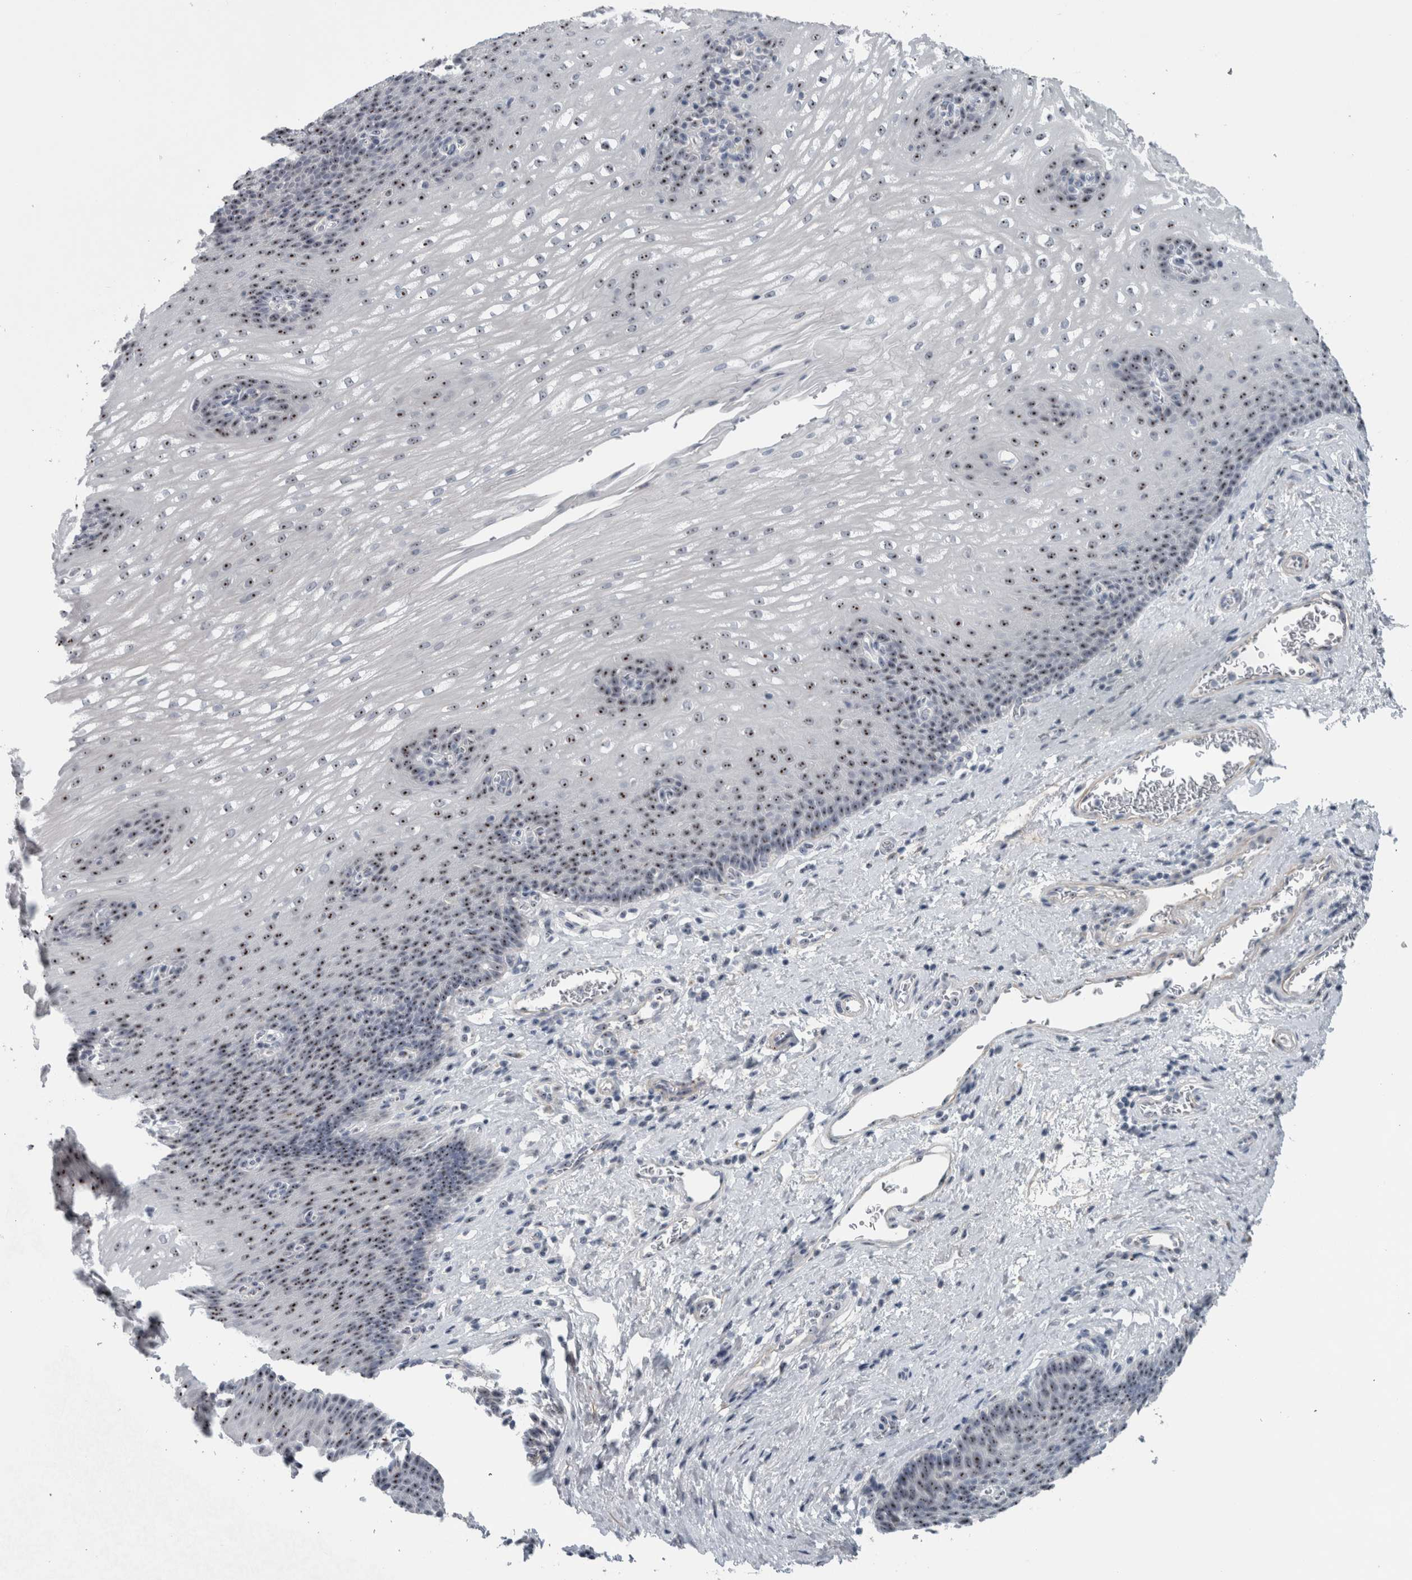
{"staining": {"intensity": "moderate", "quantity": "25%-75%", "location": "nuclear"}, "tissue": "esophagus", "cell_type": "Squamous epithelial cells", "image_type": "normal", "snomed": [{"axis": "morphology", "description": "Normal tissue, NOS"}, {"axis": "topography", "description": "Esophagus"}], "caption": "Immunohistochemistry (IHC) micrograph of unremarkable esophagus stained for a protein (brown), which displays medium levels of moderate nuclear staining in about 25%-75% of squamous epithelial cells.", "gene": "UTP6", "patient": {"sex": "male", "age": 48}}